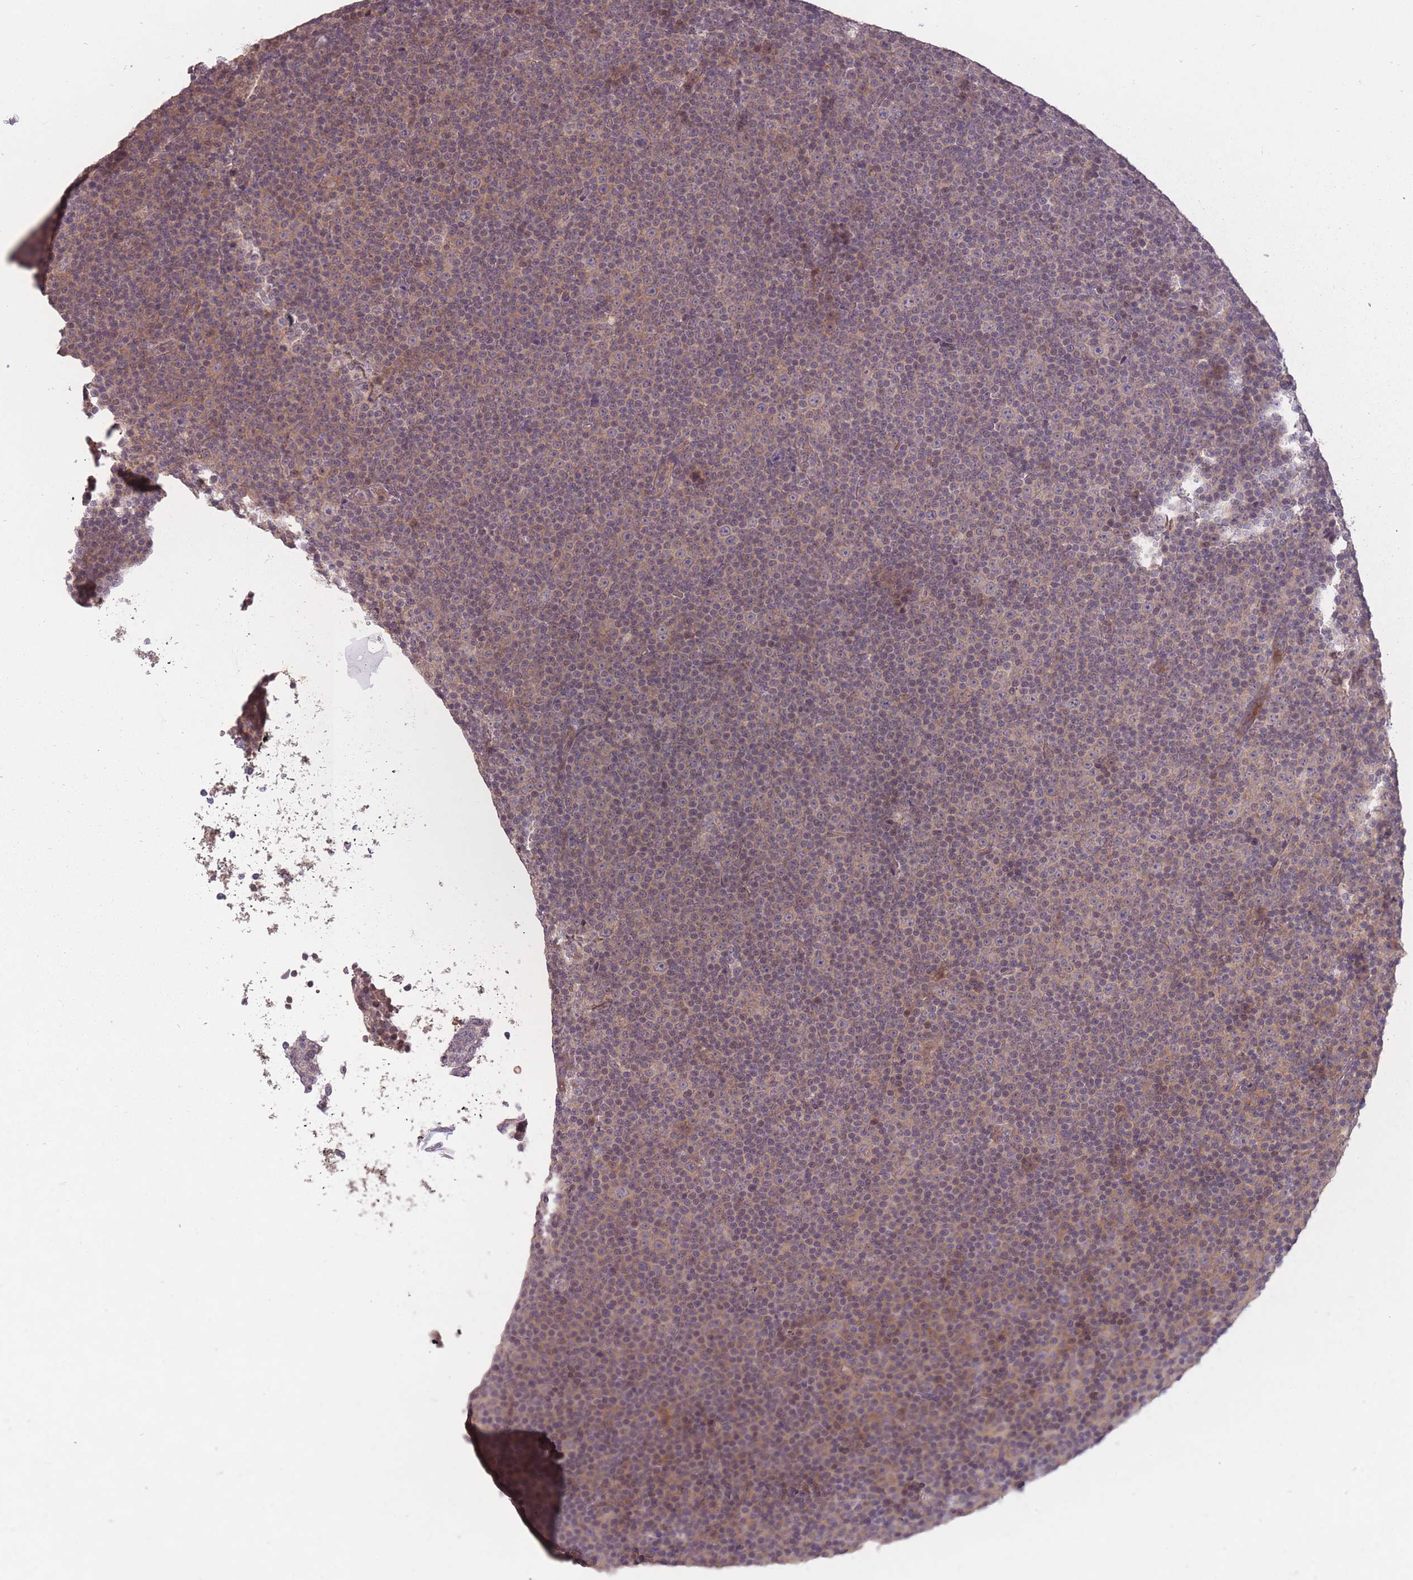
{"staining": {"intensity": "negative", "quantity": "none", "location": "none"}, "tissue": "lymphoma", "cell_type": "Tumor cells", "image_type": "cancer", "snomed": [{"axis": "morphology", "description": "Malignant lymphoma, non-Hodgkin's type, Low grade"}, {"axis": "topography", "description": "Lymph node"}], "caption": "Immunohistochemistry (IHC) of human low-grade malignant lymphoma, non-Hodgkin's type shows no positivity in tumor cells.", "gene": "ADCYAP1R1", "patient": {"sex": "female", "age": 67}}